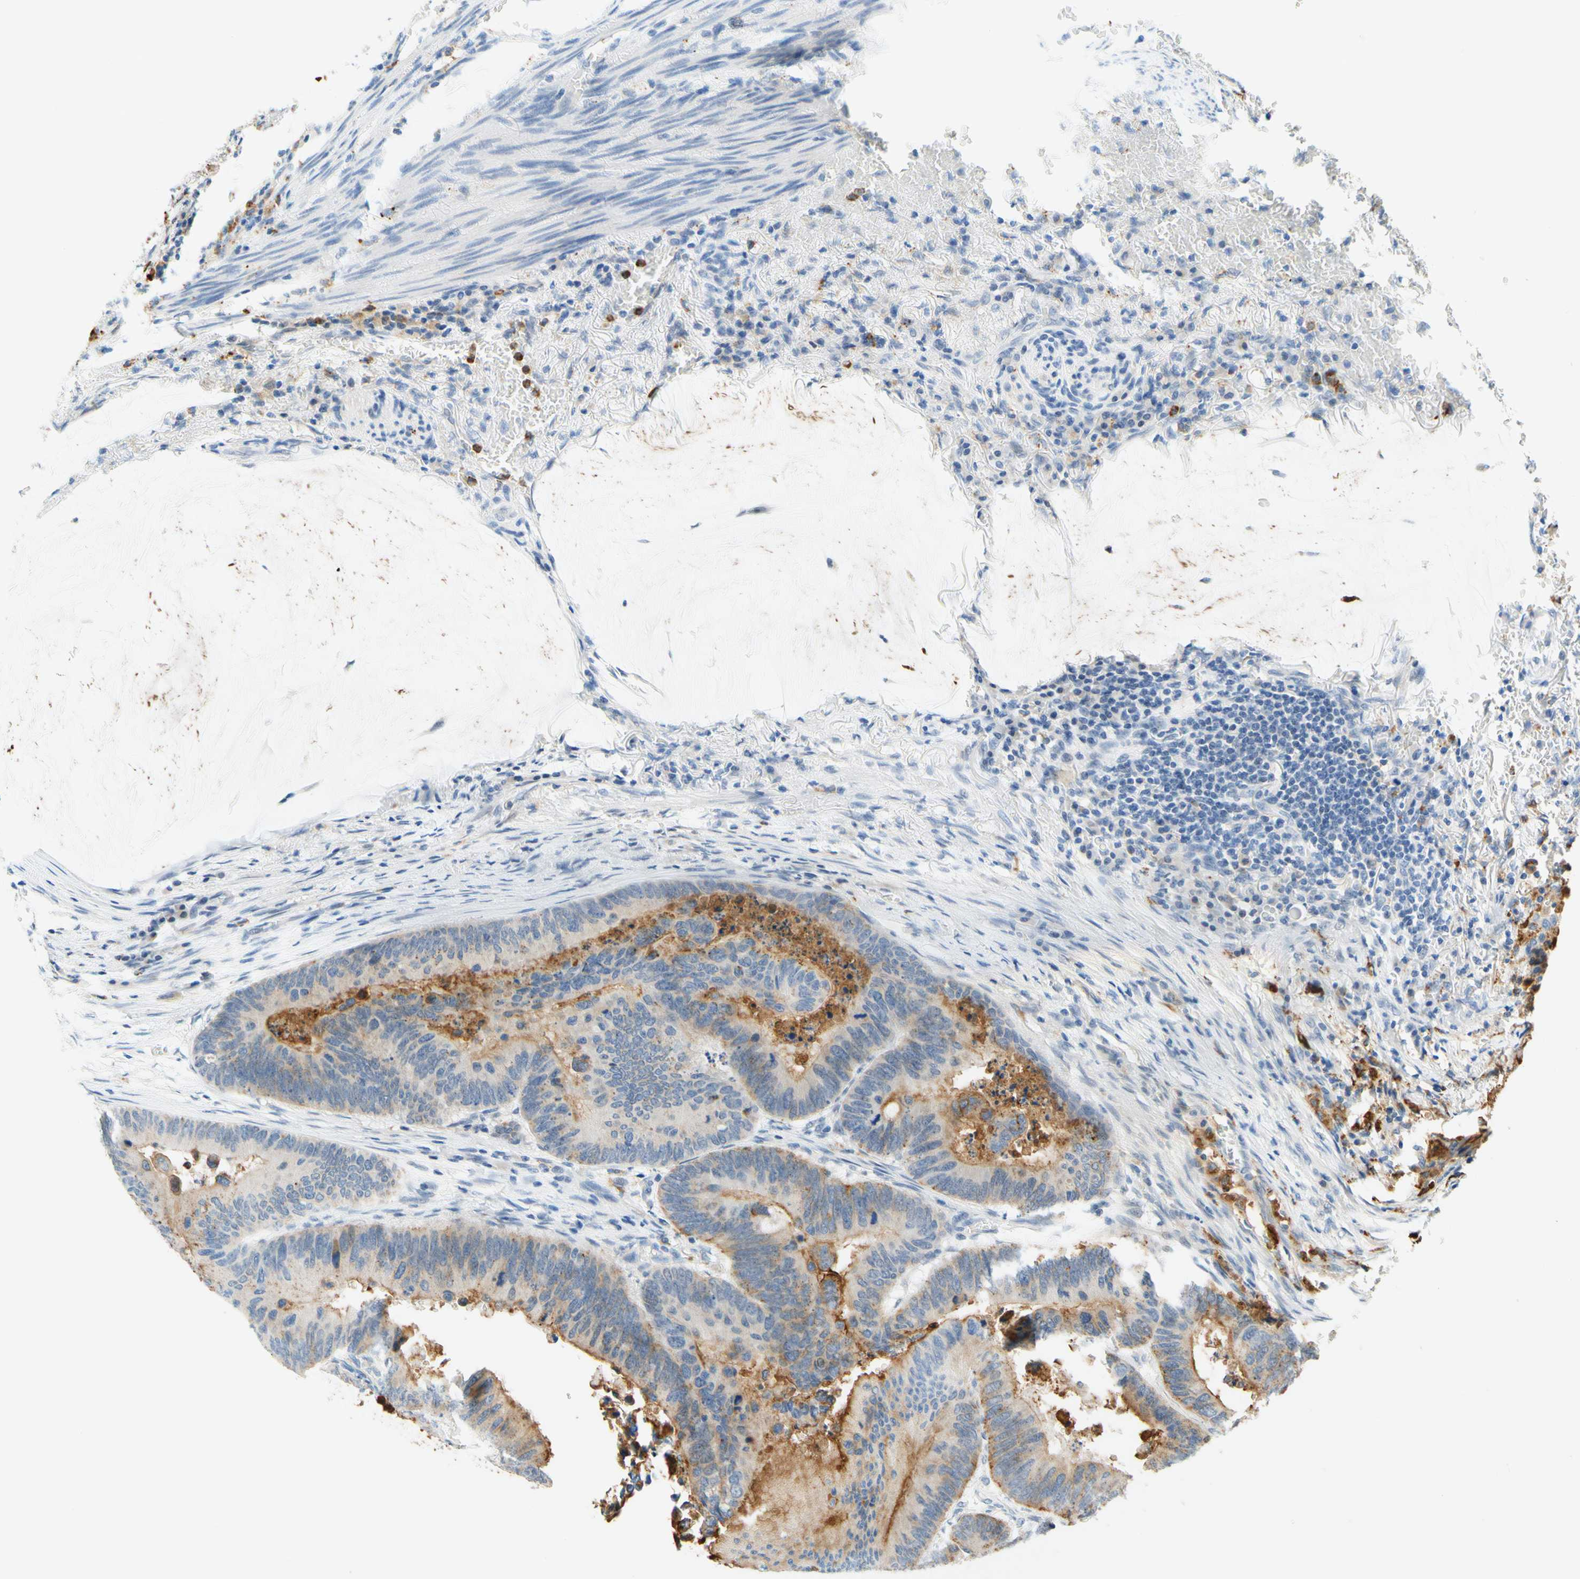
{"staining": {"intensity": "weak", "quantity": ">75%", "location": "cytoplasmic/membranous"}, "tissue": "colorectal cancer", "cell_type": "Tumor cells", "image_type": "cancer", "snomed": [{"axis": "morphology", "description": "Normal tissue, NOS"}, {"axis": "morphology", "description": "Adenocarcinoma, NOS"}, {"axis": "topography", "description": "Rectum"}, {"axis": "topography", "description": "Peripheral nerve tissue"}], "caption": "IHC (DAB) staining of adenocarcinoma (colorectal) exhibits weak cytoplasmic/membranous protein staining in about >75% of tumor cells.", "gene": "TREM2", "patient": {"sex": "male", "age": 92}}